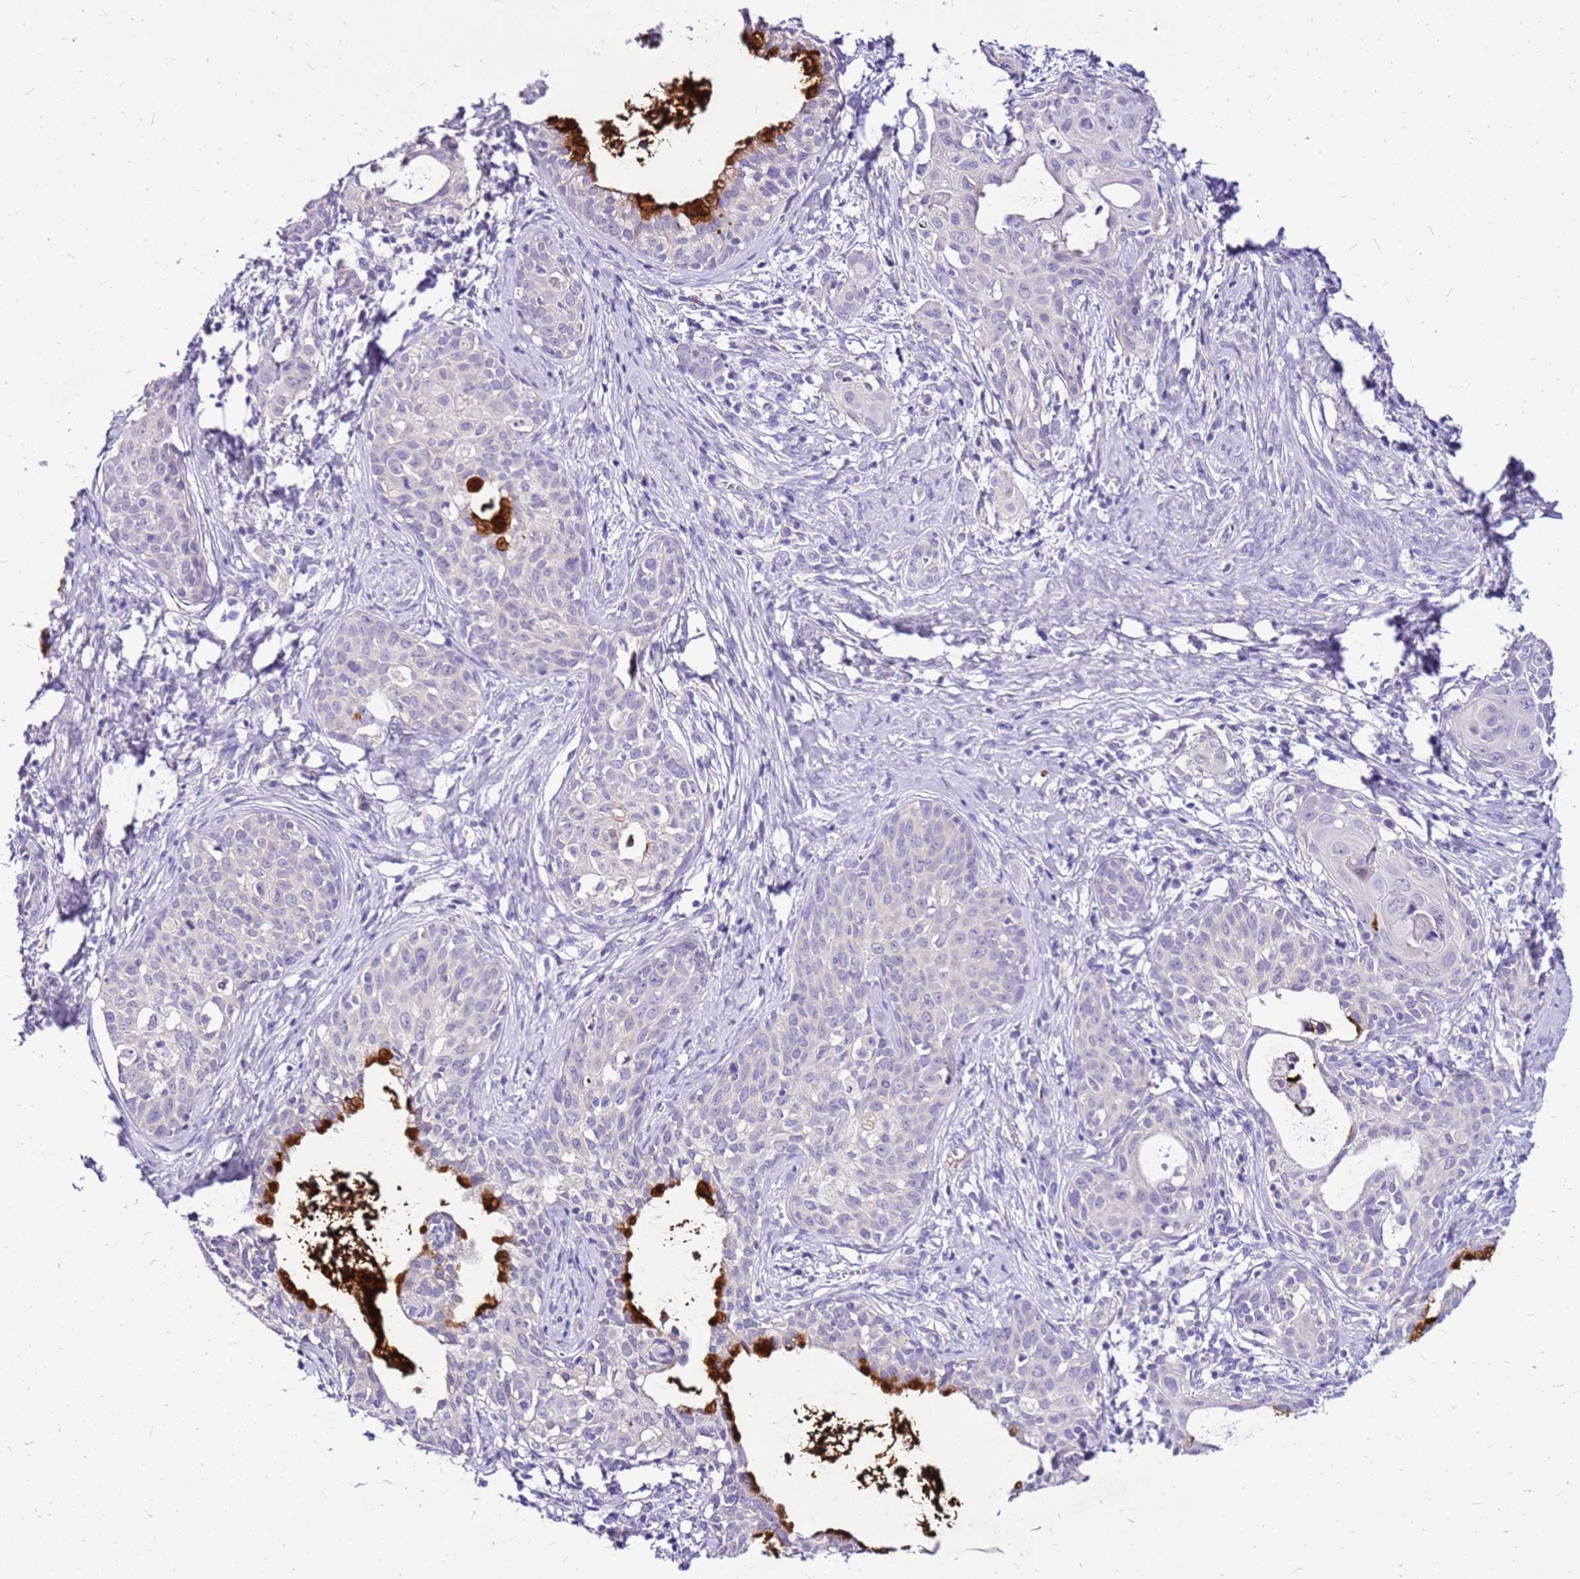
{"staining": {"intensity": "negative", "quantity": "none", "location": "none"}, "tissue": "cervical cancer", "cell_type": "Tumor cells", "image_type": "cancer", "snomed": [{"axis": "morphology", "description": "Squamous cell carcinoma, NOS"}, {"axis": "topography", "description": "Cervix"}], "caption": "This is a micrograph of immunohistochemistry (IHC) staining of squamous cell carcinoma (cervical), which shows no staining in tumor cells.", "gene": "DCDC2B", "patient": {"sex": "female", "age": 52}}